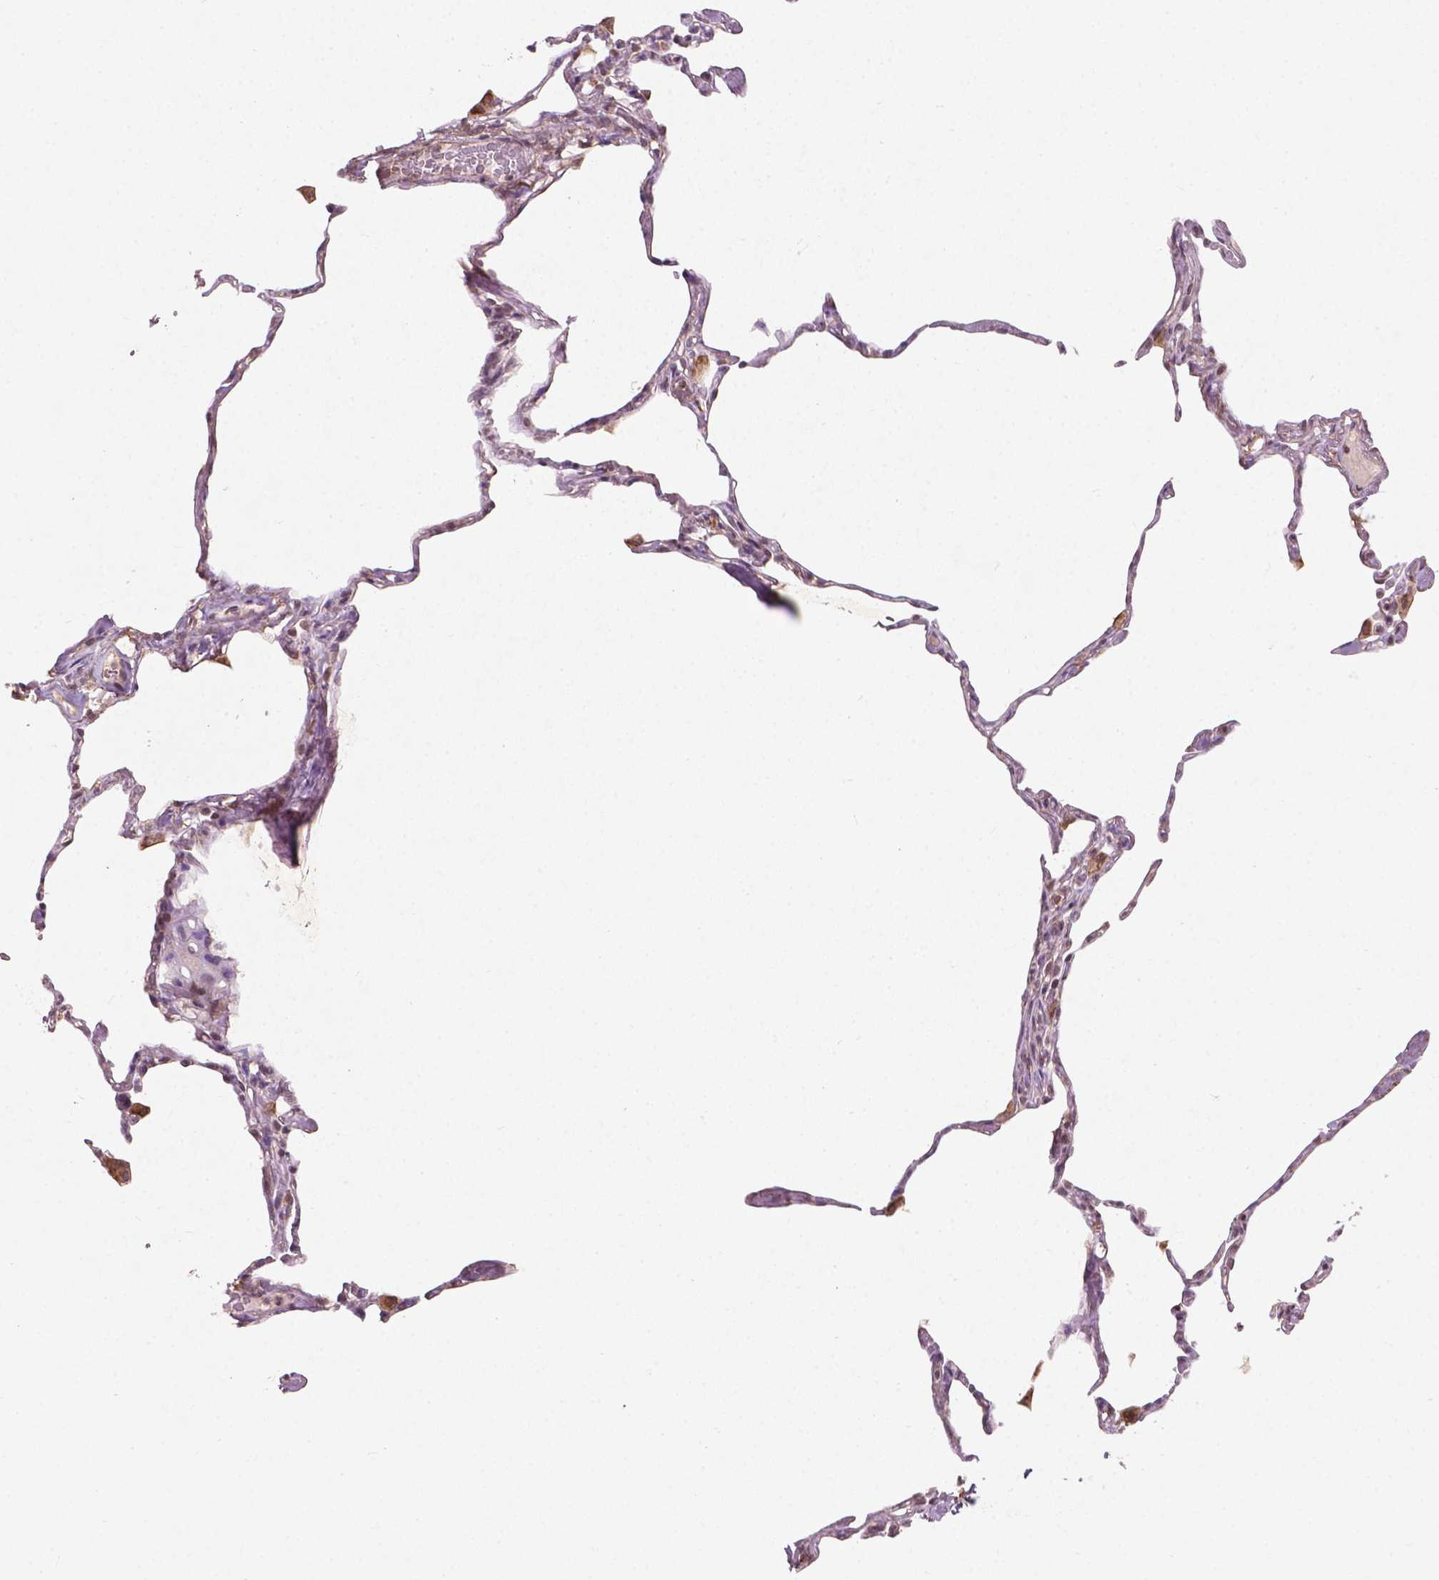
{"staining": {"intensity": "negative", "quantity": "none", "location": "none"}, "tissue": "lung", "cell_type": "Alveolar cells", "image_type": "normal", "snomed": [{"axis": "morphology", "description": "Normal tissue, NOS"}, {"axis": "topography", "description": "Lung"}], "caption": "Protein analysis of benign lung shows no significant expression in alveolar cells. (DAB (3,3'-diaminobenzidine) immunohistochemistry (IHC), high magnification).", "gene": "SMAD2", "patient": {"sex": "male", "age": 65}}